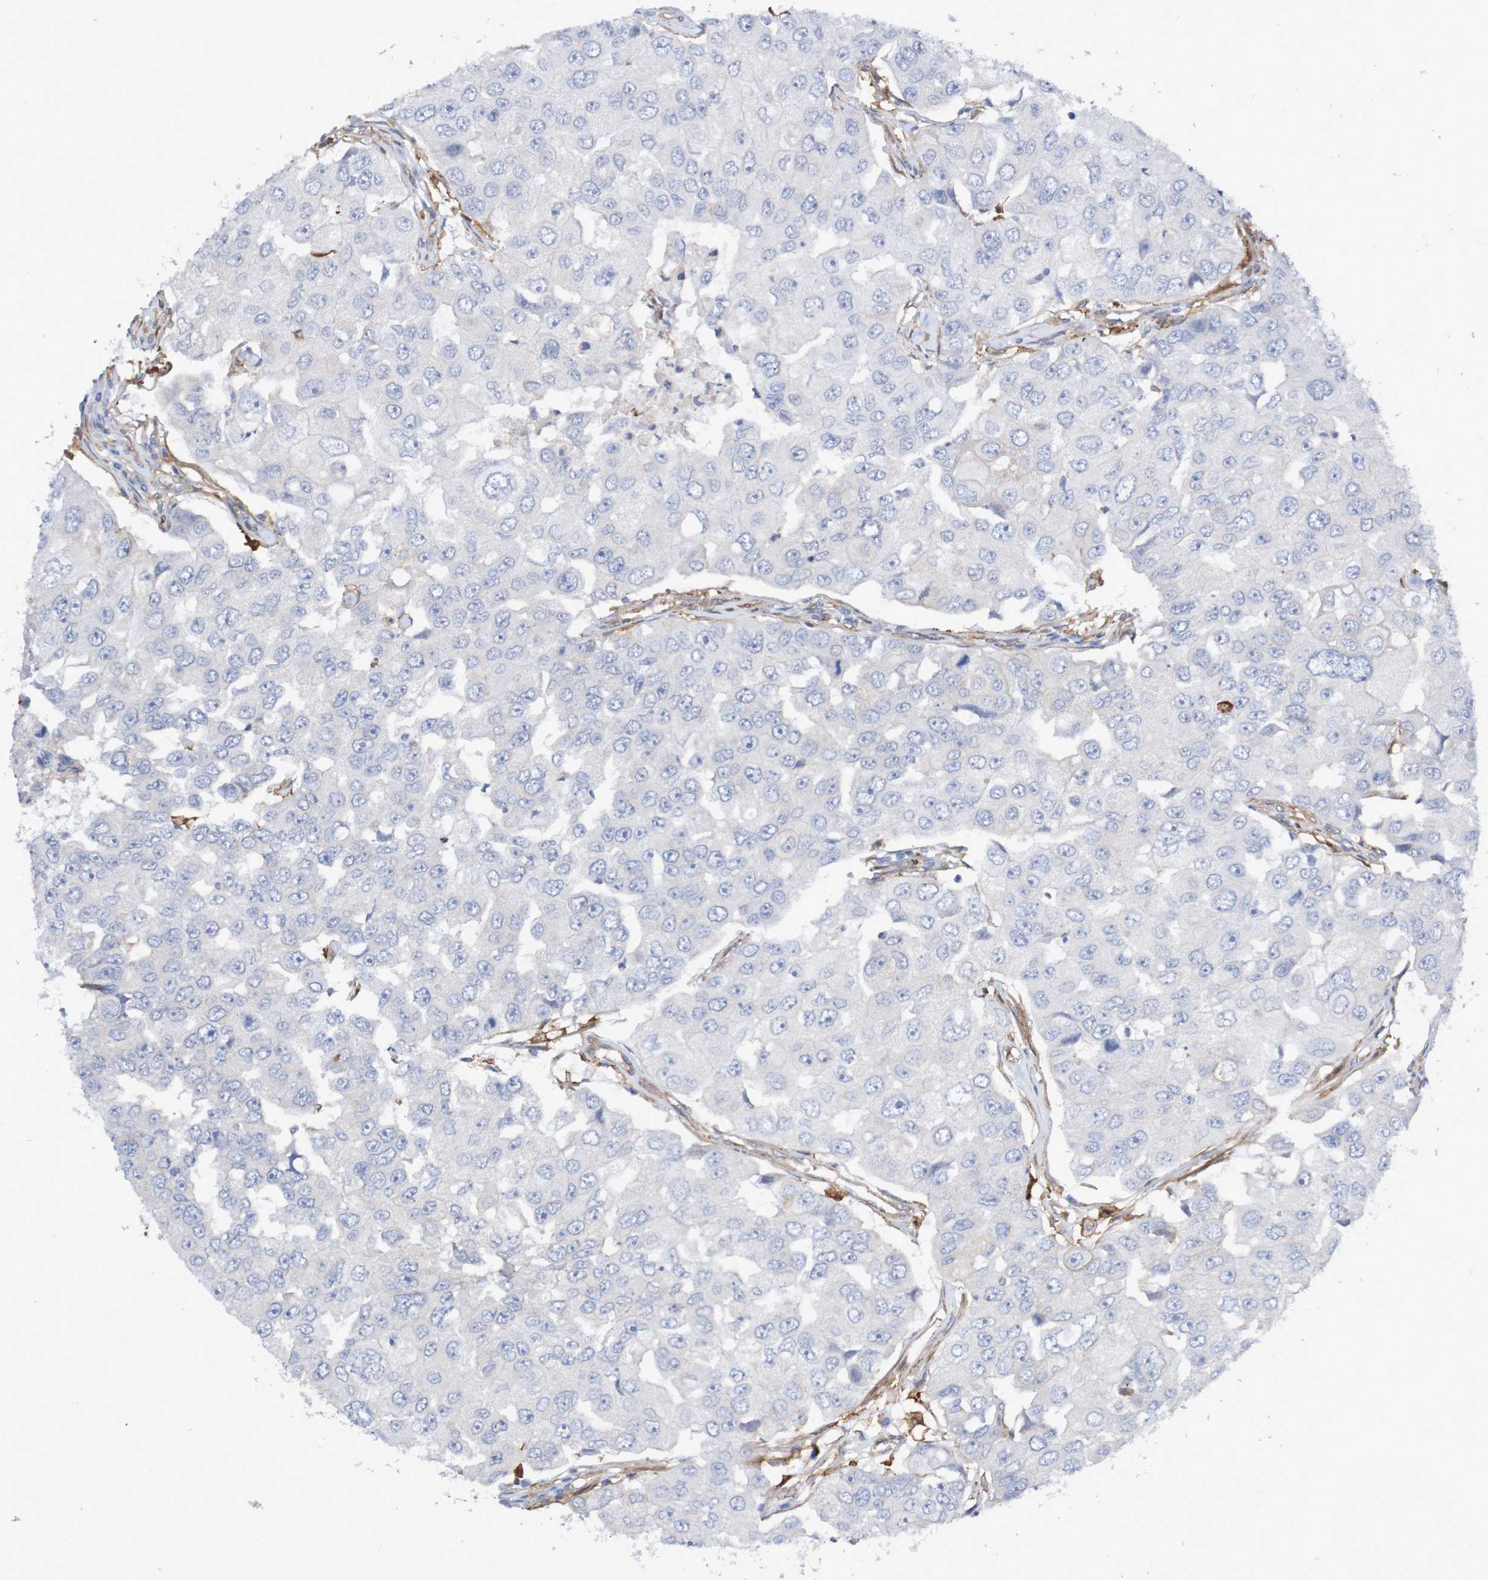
{"staining": {"intensity": "negative", "quantity": "none", "location": "none"}, "tissue": "breast cancer", "cell_type": "Tumor cells", "image_type": "cancer", "snomed": [{"axis": "morphology", "description": "Duct carcinoma"}, {"axis": "topography", "description": "Breast"}], "caption": "A photomicrograph of breast invasive ductal carcinoma stained for a protein displays no brown staining in tumor cells.", "gene": "SCRG1", "patient": {"sex": "female", "age": 27}}